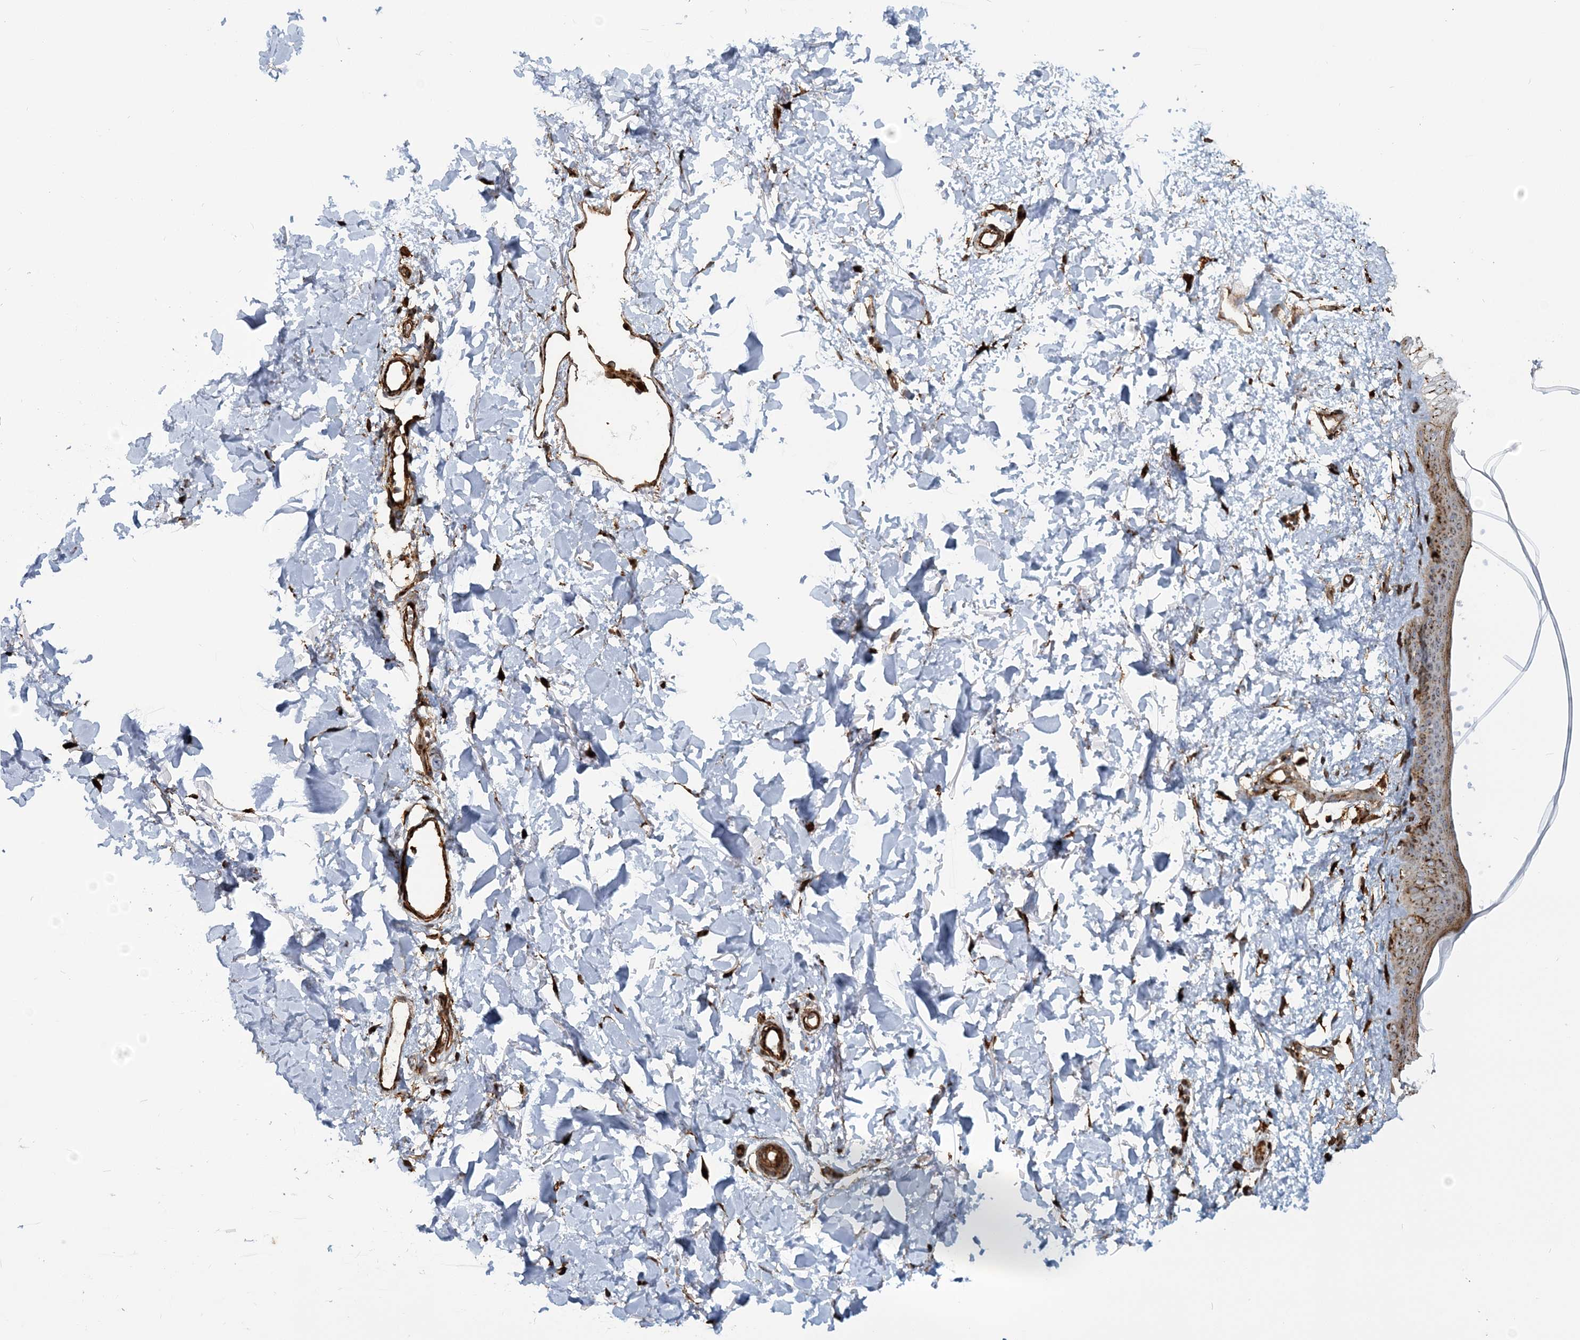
{"staining": {"intensity": "strong", "quantity": ">75%", "location": "cytoplasmic/membranous"}, "tissue": "skin", "cell_type": "Fibroblasts", "image_type": "normal", "snomed": [{"axis": "morphology", "description": "Normal tissue, NOS"}, {"axis": "topography", "description": "Skin"}], "caption": "Human skin stained with a brown dye demonstrates strong cytoplasmic/membranous positive expression in approximately >75% of fibroblasts.", "gene": "TRAF3IP2", "patient": {"sex": "female", "age": 58}}